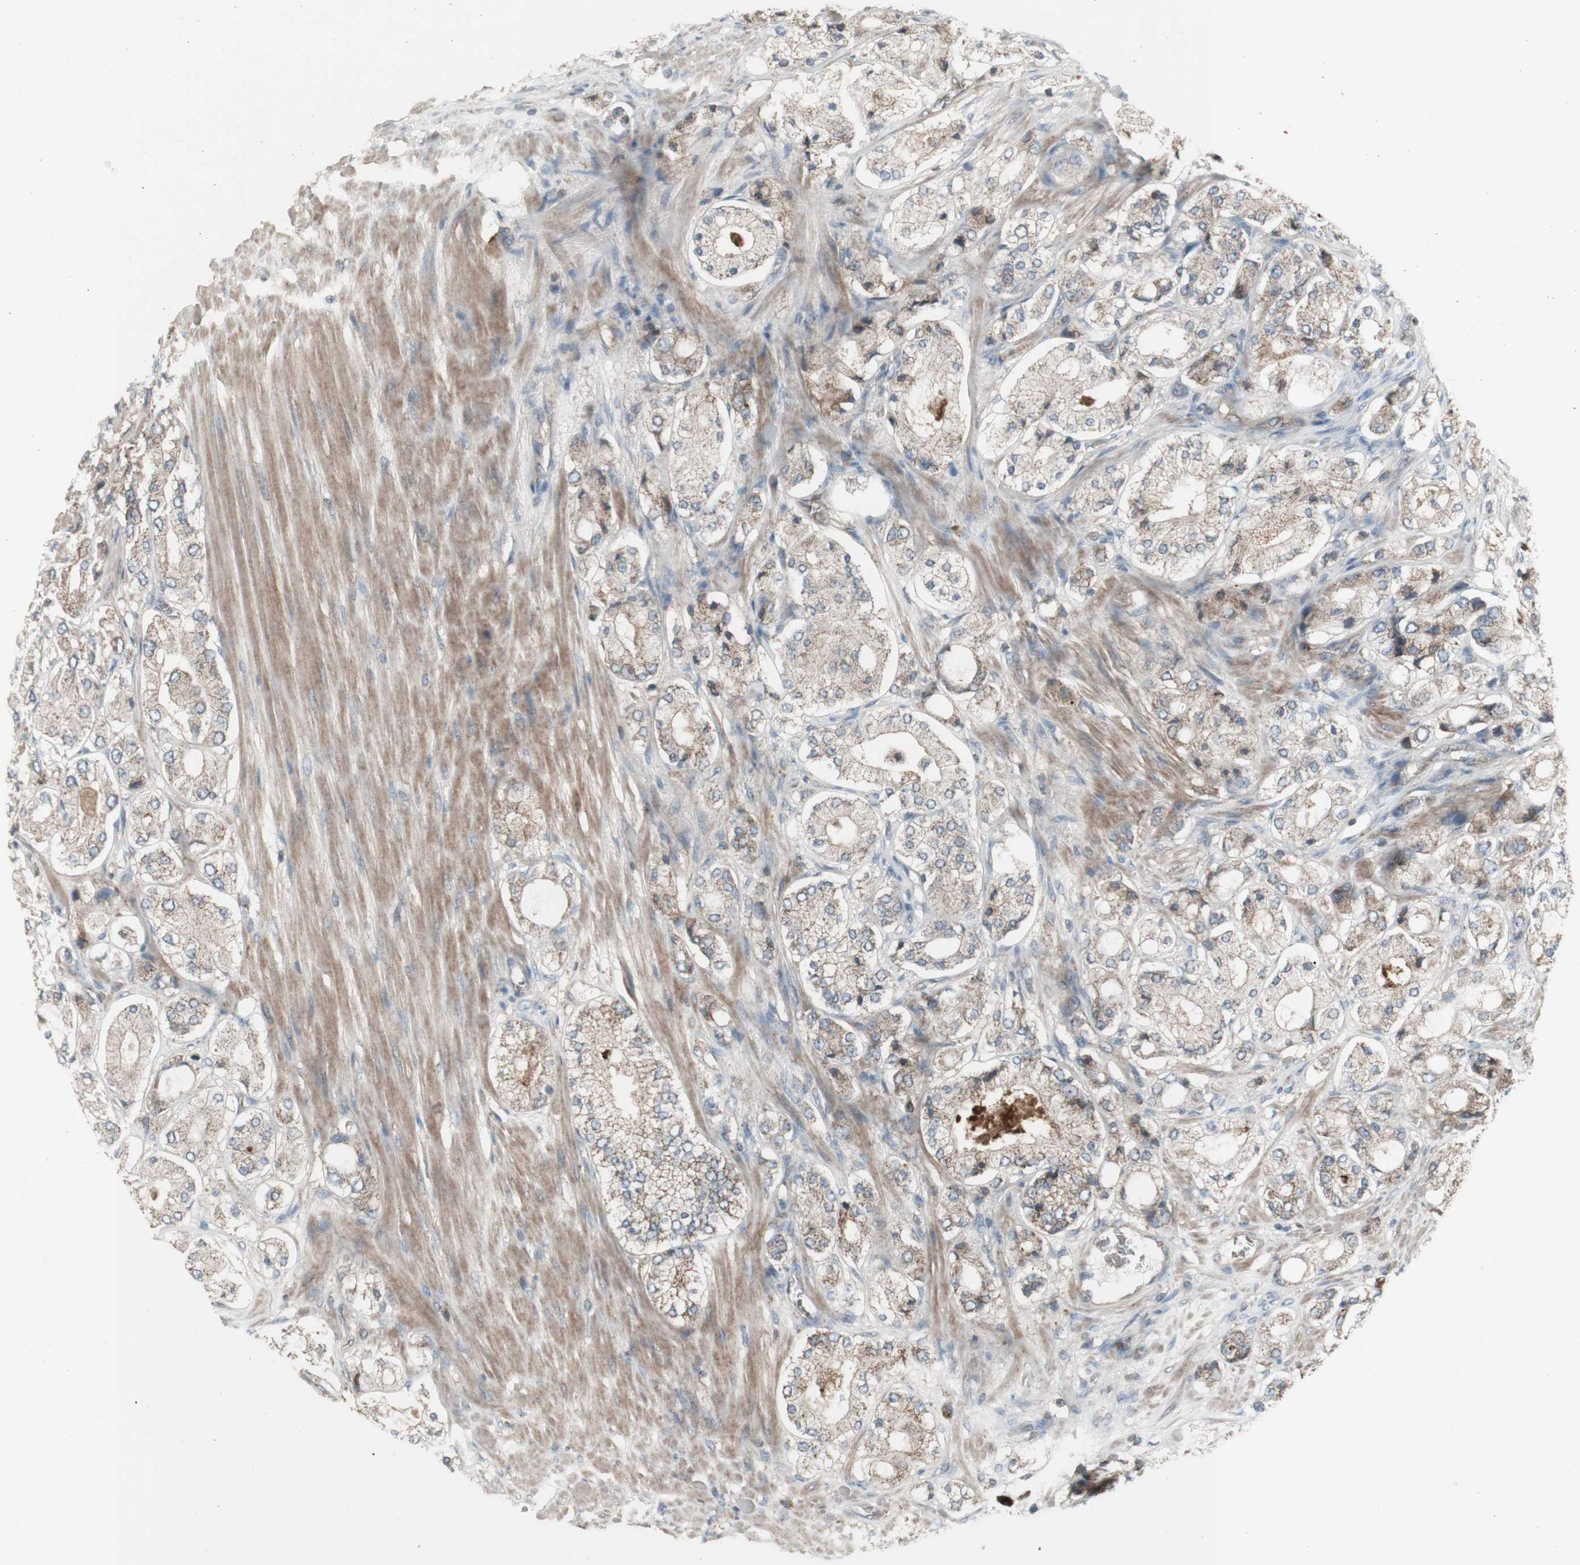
{"staining": {"intensity": "moderate", "quantity": "25%-75%", "location": "cytoplasmic/membranous"}, "tissue": "prostate cancer", "cell_type": "Tumor cells", "image_type": "cancer", "snomed": [{"axis": "morphology", "description": "Adenocarcinoma, High grade"}, {"axis": "topography", "description": "Prostate"}], "caption": "This micrograph demonstrates immunohistochemistry (IHC) staining of prostate cancer, with medium moderate cytoplasmic/membranous positivity in approximately 25%-75% of tumor cells.", "gene": "SHC1", "patient": {"sex": "male", "age": 65}}